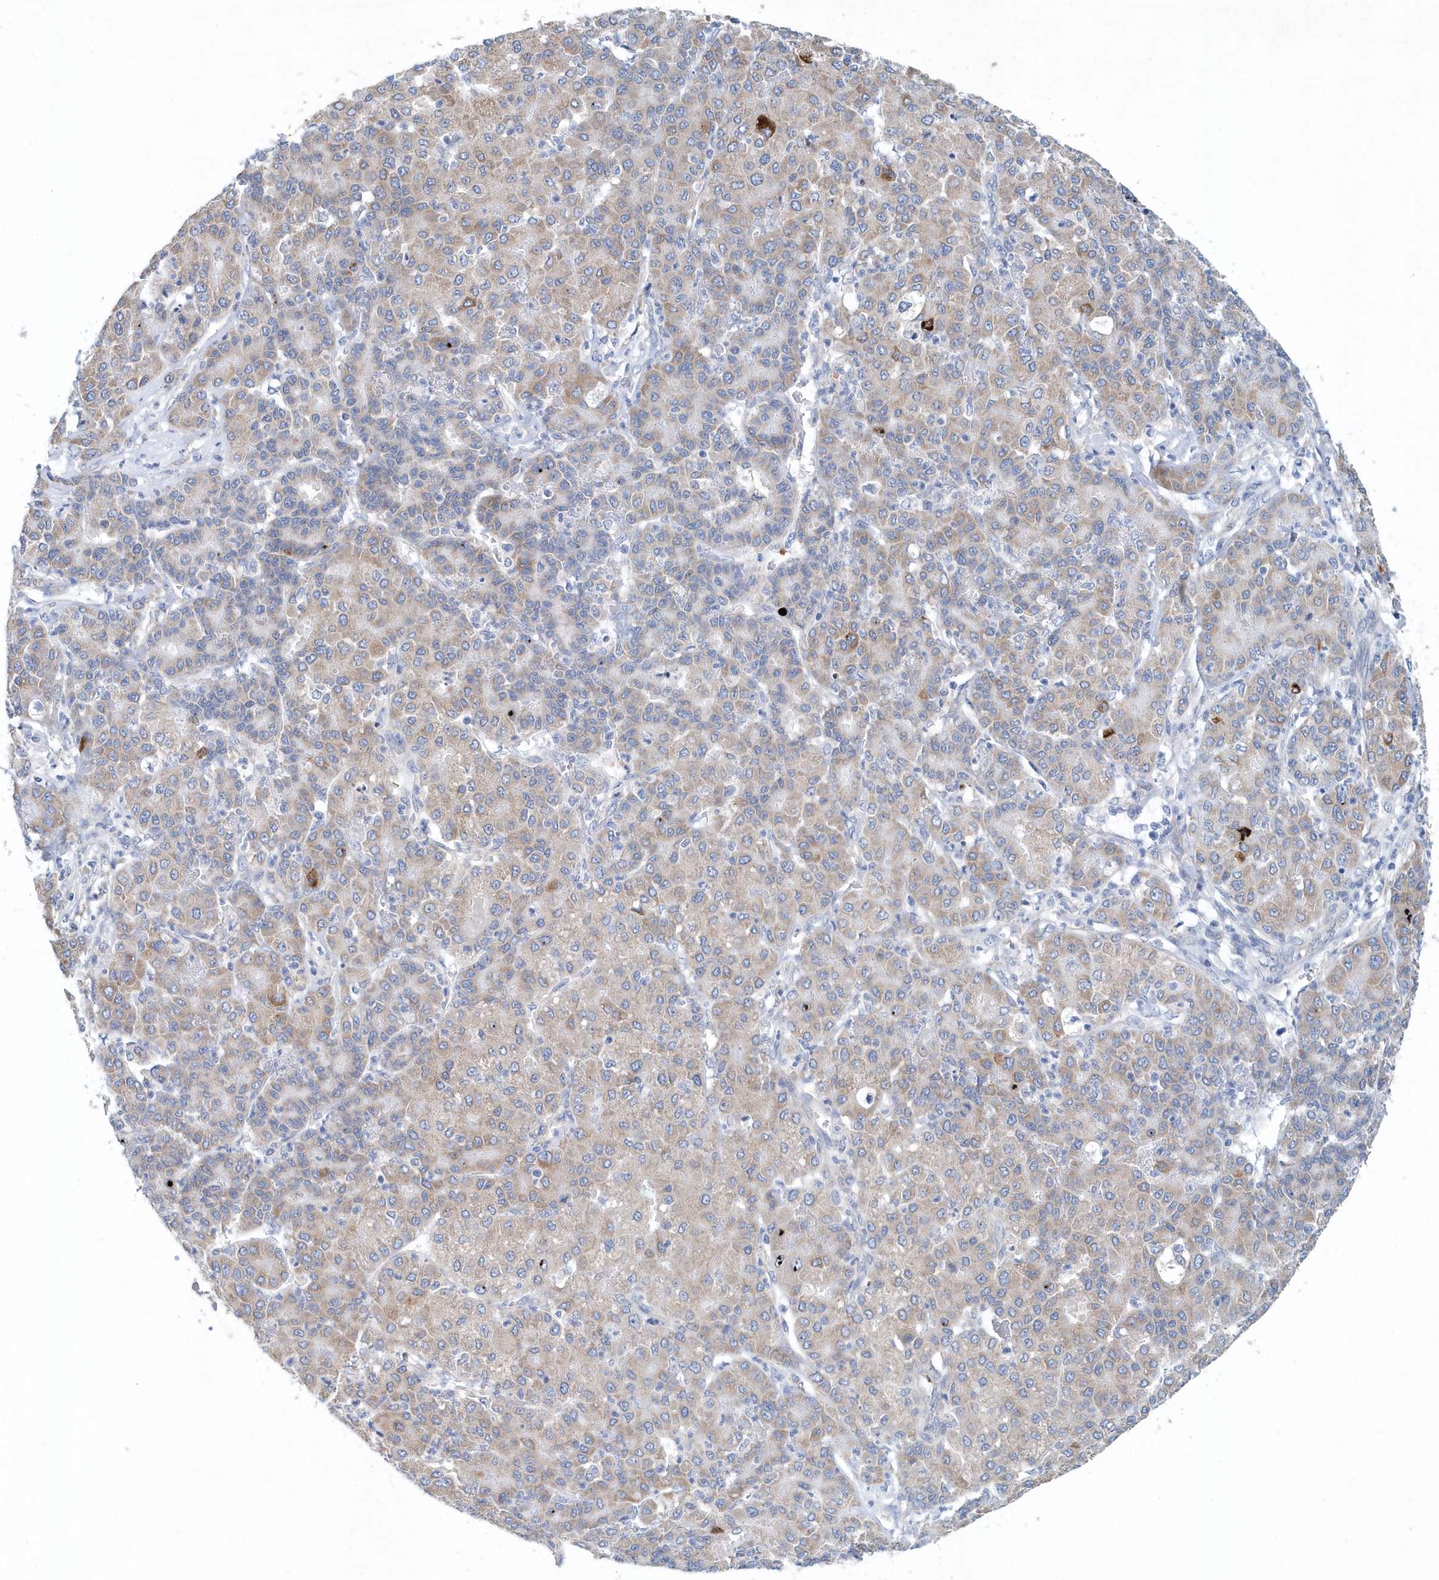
{"staining": {"intensity": "weak", "quantity": "25%-75%", "location": "cytoplasmic/membranous"}, "tissue": "liver cancer", "cell_type": "Tumor cells", "image_type": "cancer", "snomed": [{"axis": "morphology", "description": "Carcinoma, Hepatocellular, NOS"}, {"axis": "topography", "description": "Liver"}], "caption": "Brown immunohistochemical staining in human hepatocellular carcinoma (liver) shows weak cytoplasmic/membranous staining in approximately 25%-75% of tumor cells.", "gene": "PFN2", "patient": {"sex": "male", "age": 65}}